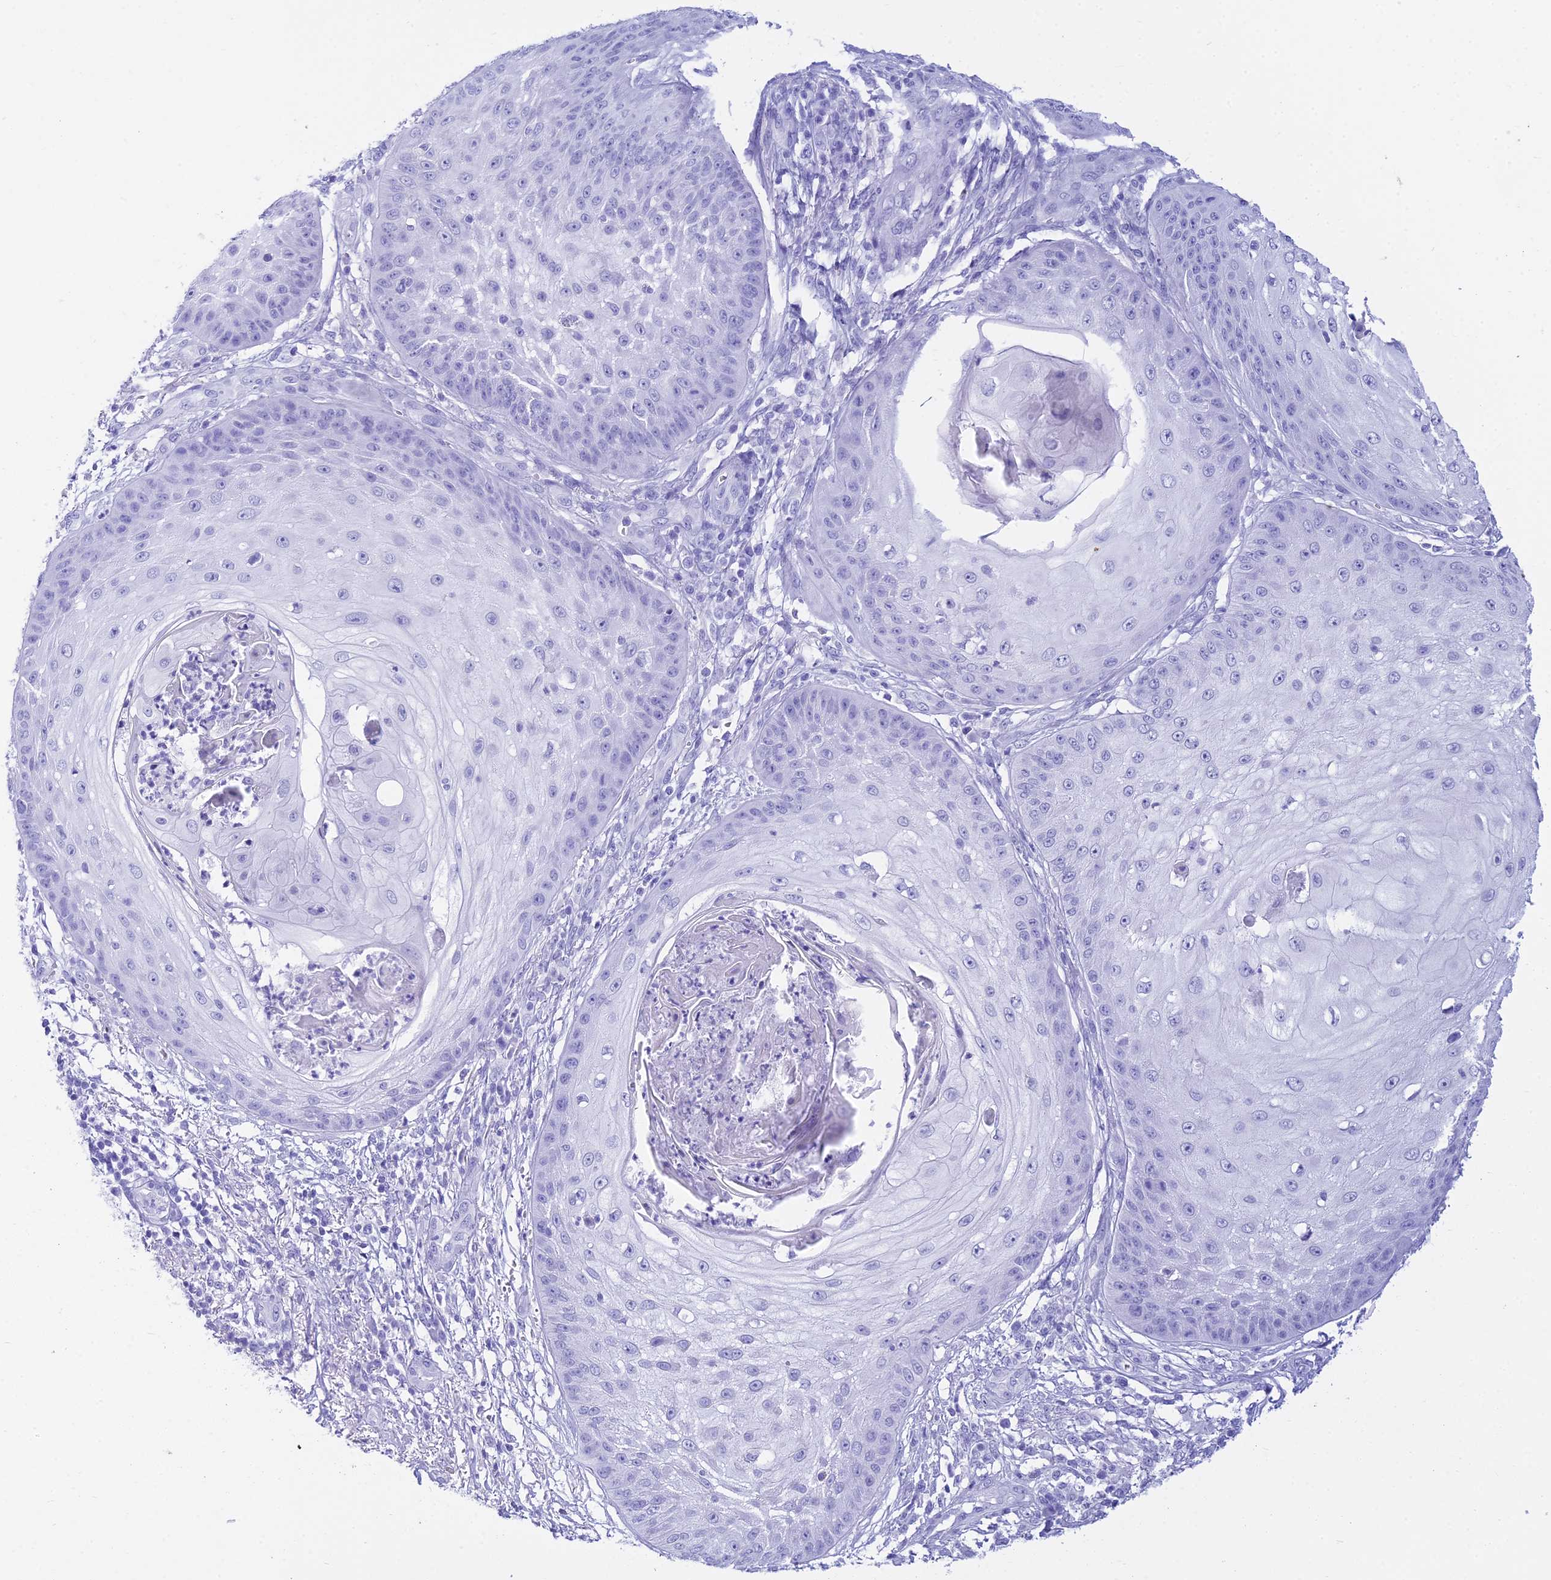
{"staining": {"intensity": "negative", "quantity": "none", "location": "none"}, "tissue": "skin cancer", "cell_type": "Tumor cells", "image_type": "cancer", "snomed": [{"axis": "morphology", "description": "Squamous cell carcinoma, NOS"}, {"axis": "topography", "description": "Skin"}], "caption": "Immunohistochemical staining of human skin cancer (squamous cell carcinoma) exhibits no significant positivity in tumor cells.", "gene": "ZNF442", "patient": {"sex": "male", "age": 70}}